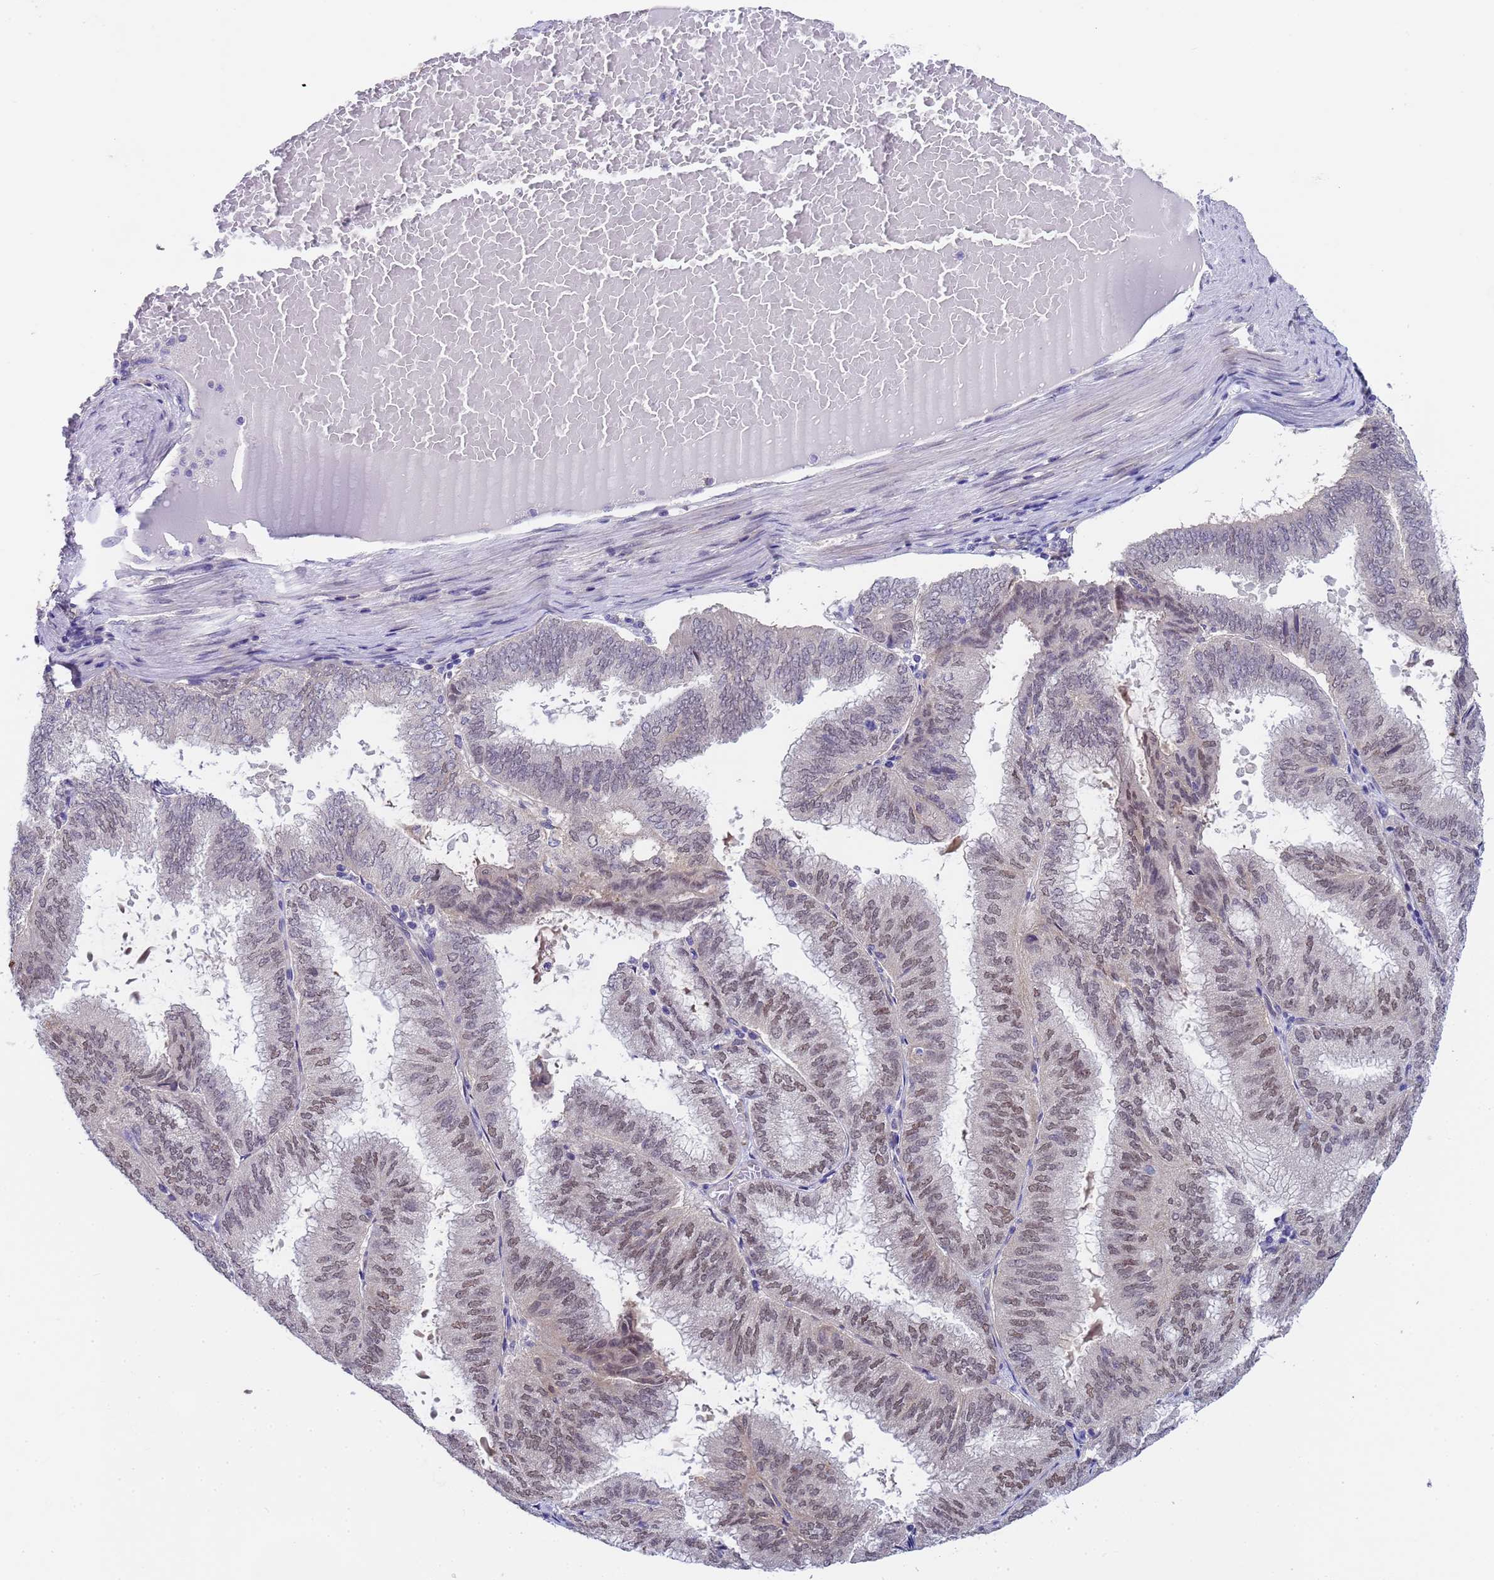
{"staining": {"intensity": "moderate", "quantity": "25%-75%", "location": "nuclear"}, "tissue": "endometrial cancer", "cell_type": "Tumor cells", "image_type": "cancer", "snomed": [{"axis": "morphology", "description": "Adenocarcinoma, NOS"}, {"axis": "topography", "description": "Endometrium"}], "caption": "Moderate nuclear protein positivity is appreciated in about 25%-75% of tumor cells in endometrial cancer.", "gene": "TRMT10A", "patient": {"sex": "female", "age": 49}}